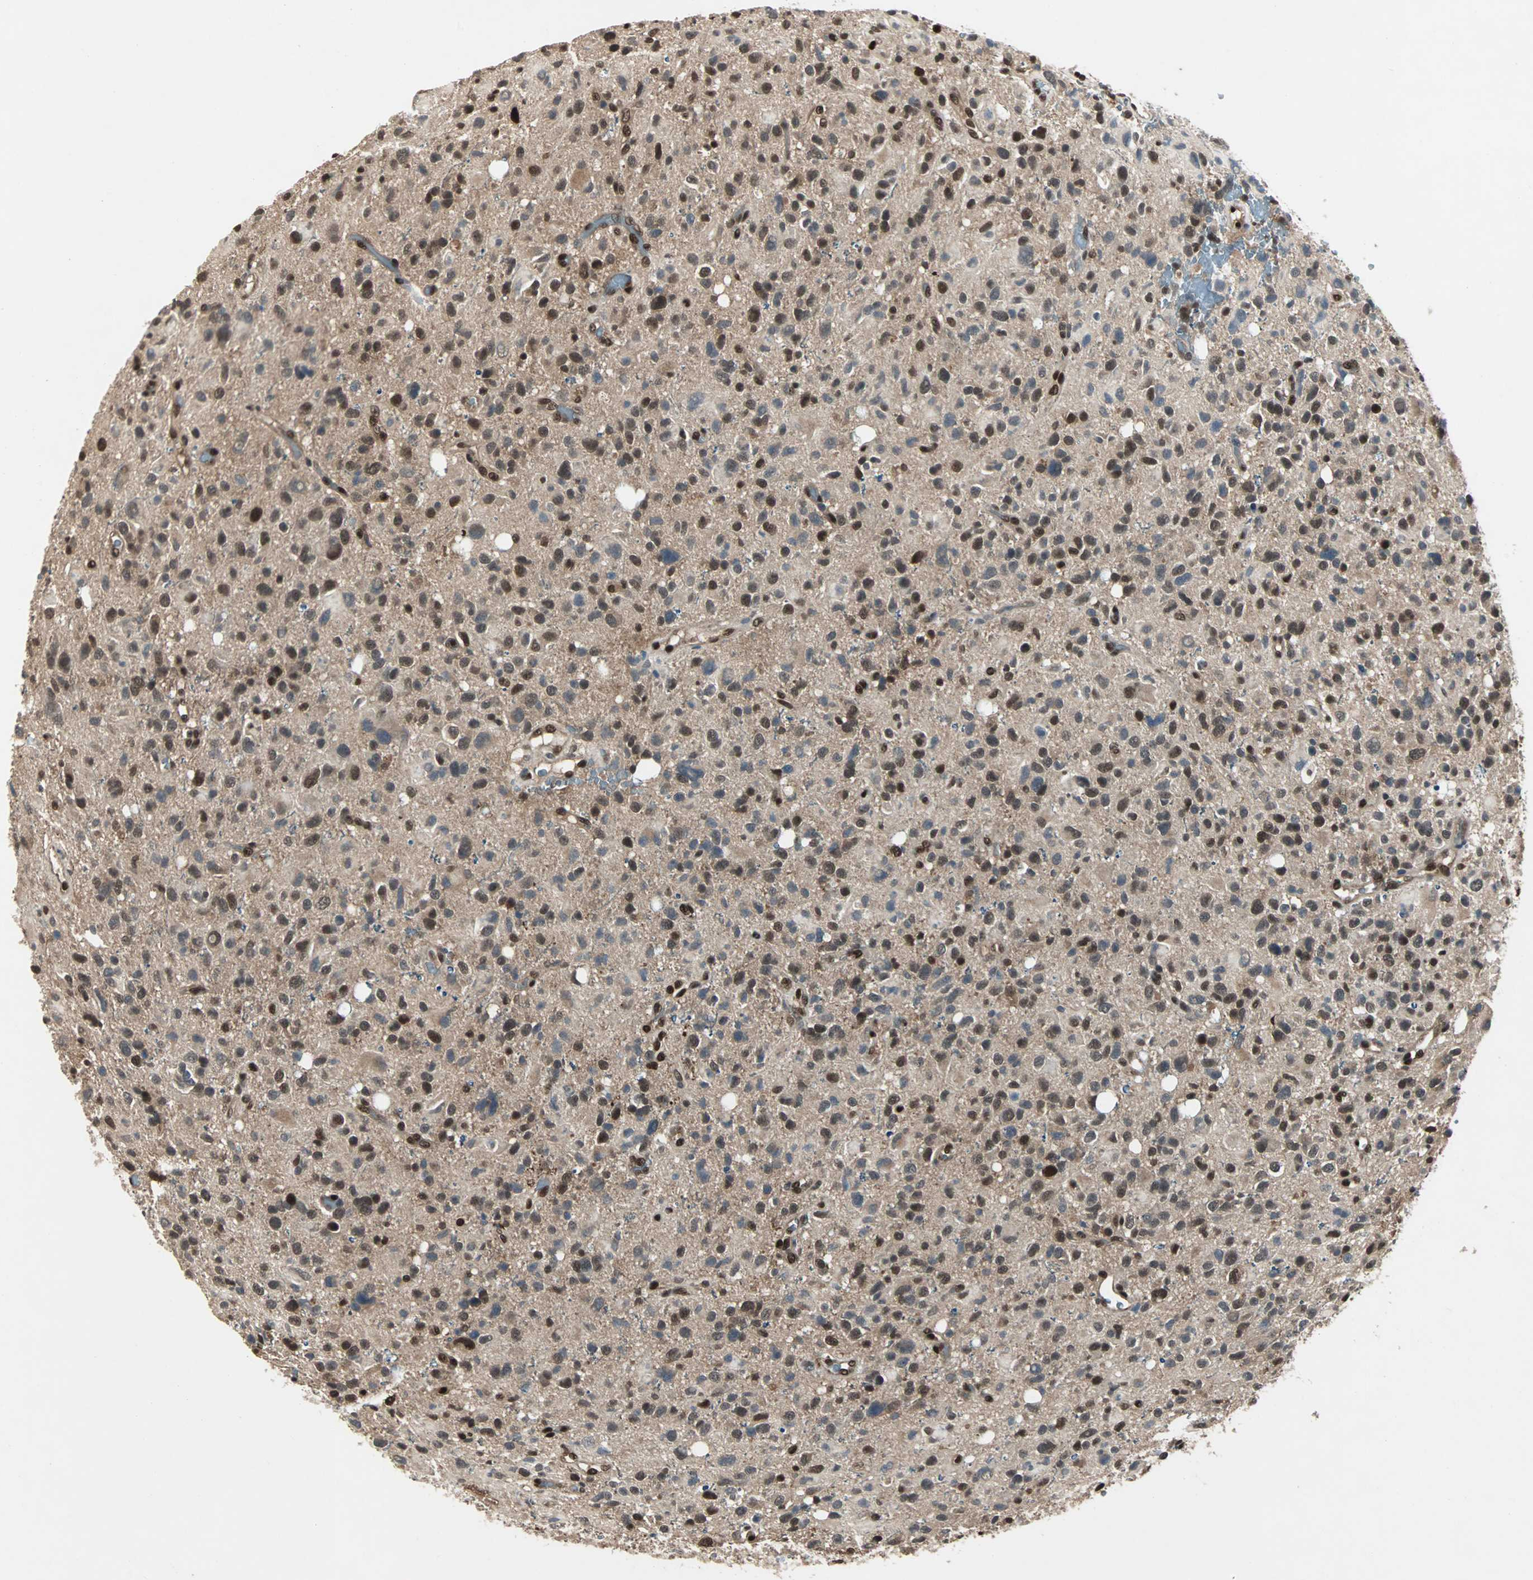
{"staining": {"intensity": "strong", "quantity": "25%-75%", "location": "nuclear"}, "tissue": "glioma", "cell_type": "Tumor cells", "image_type": "cancer", "snomed": [{"axis": "morphology", "description": "Glioma, malignant, High grade"}, {"axis": "topography", "description": "Brain"}], "caption": "This photomicrograph reveals IHC staining of human malignant glioma (high-grade), with high strong nuclear expression in approximately 25%-75% of tumor cells.", "gene": "ACLY", "patient": {"sex": "male", "age": 48}}